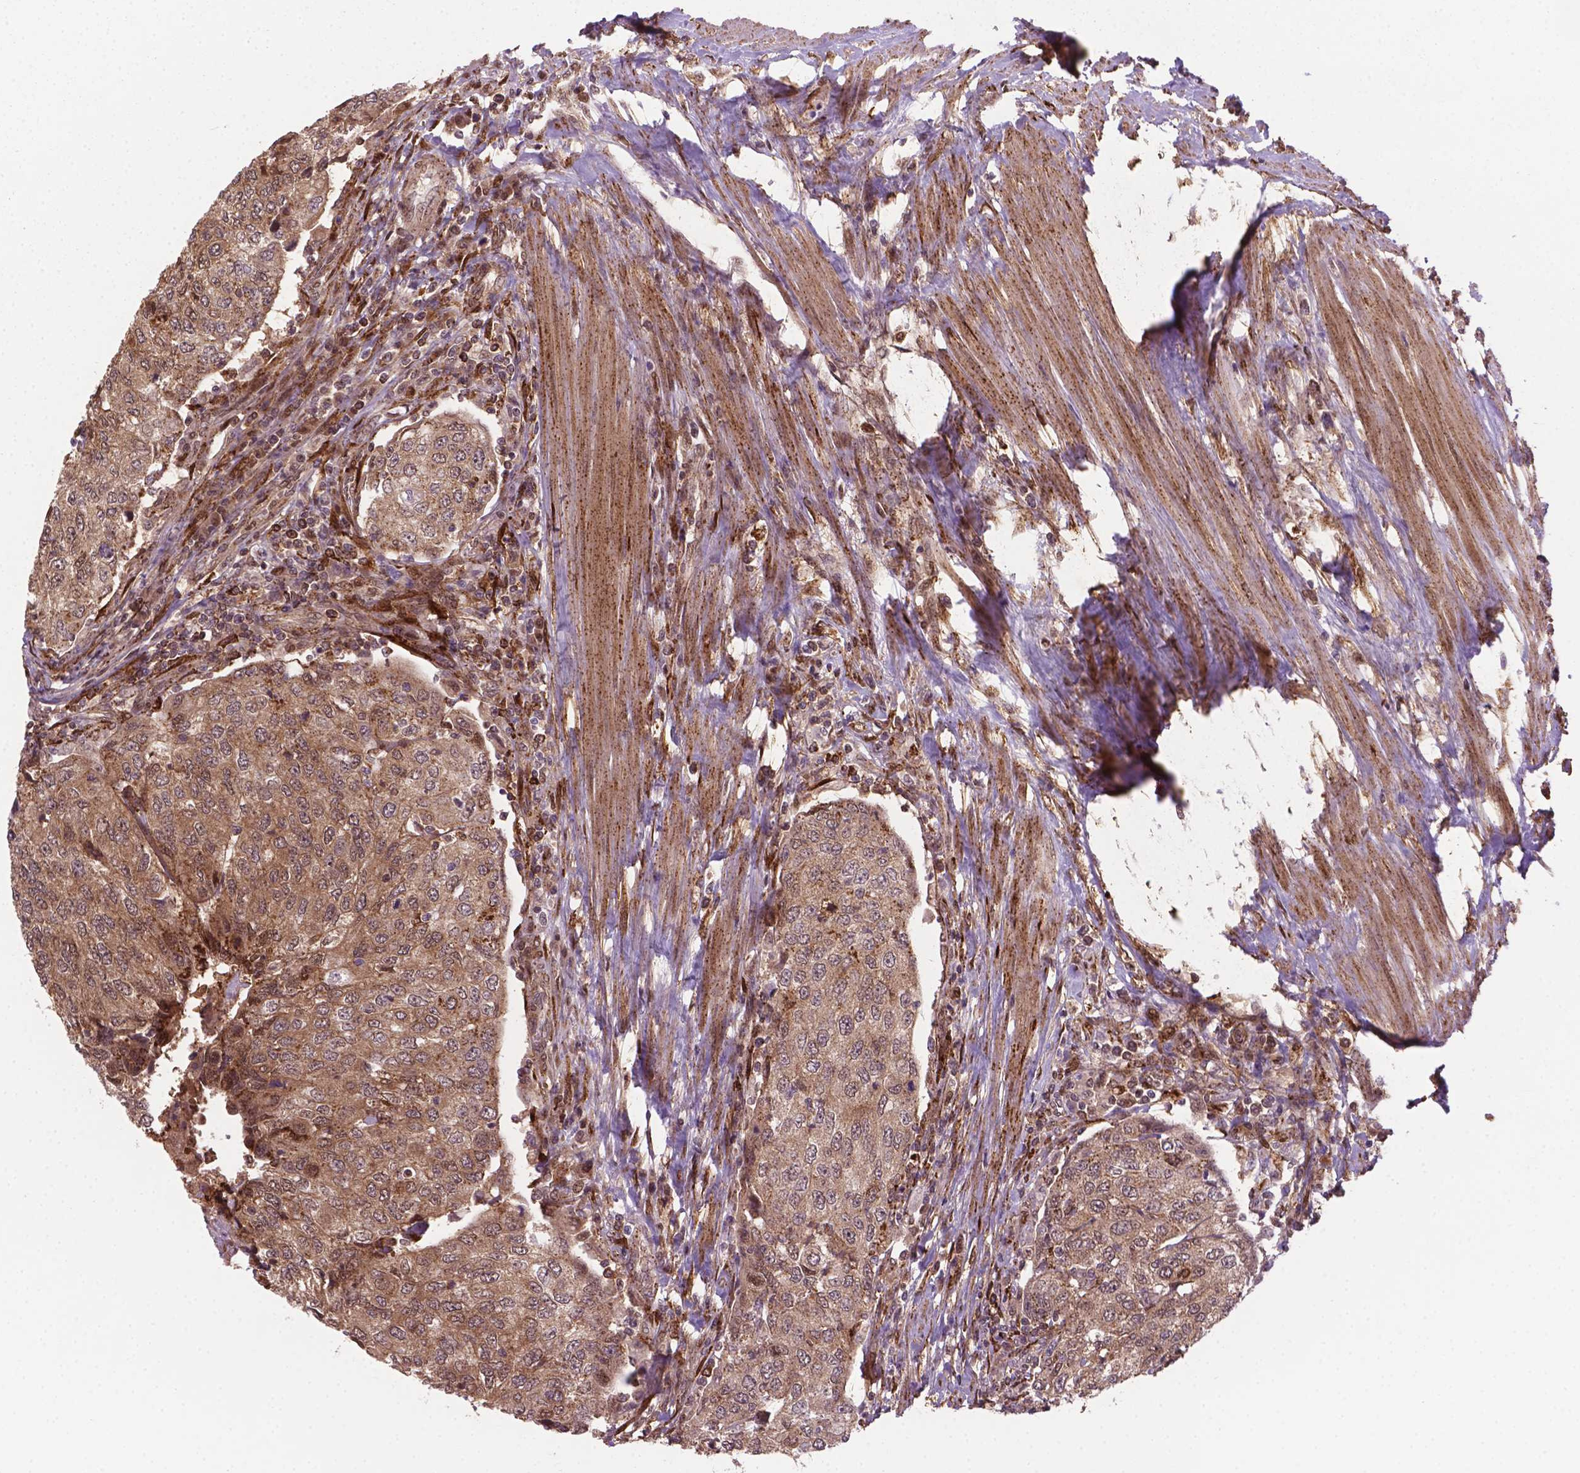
{"staining": {"intensity": "weak", "quantity": ">75%", "location": "cytoplasmic/membranous,nuclear"}, "tissue": "urothelial cancer", "cell_type": "Tumor cells", "image_type": "cancer", "snomed": [{"axis": "morphology", "description": "Urothelial carcinoma, High grade"}, {"axis": "topography", "description": "Urinary bladder"}], "caption": "Urothelial cancer tissue reveals weak cytoplasmic/membranous and nuclear expression in about >75% of tumor cells, visualized by immunohistochemistry. The staining was performed using DAB to visualize the protein expression in brown, while the nuclei were stained in blue with hematoxylin (Magnification: 20x).", "gene": "PLIN3", "patient": {"sex": "female", "age": 78}}